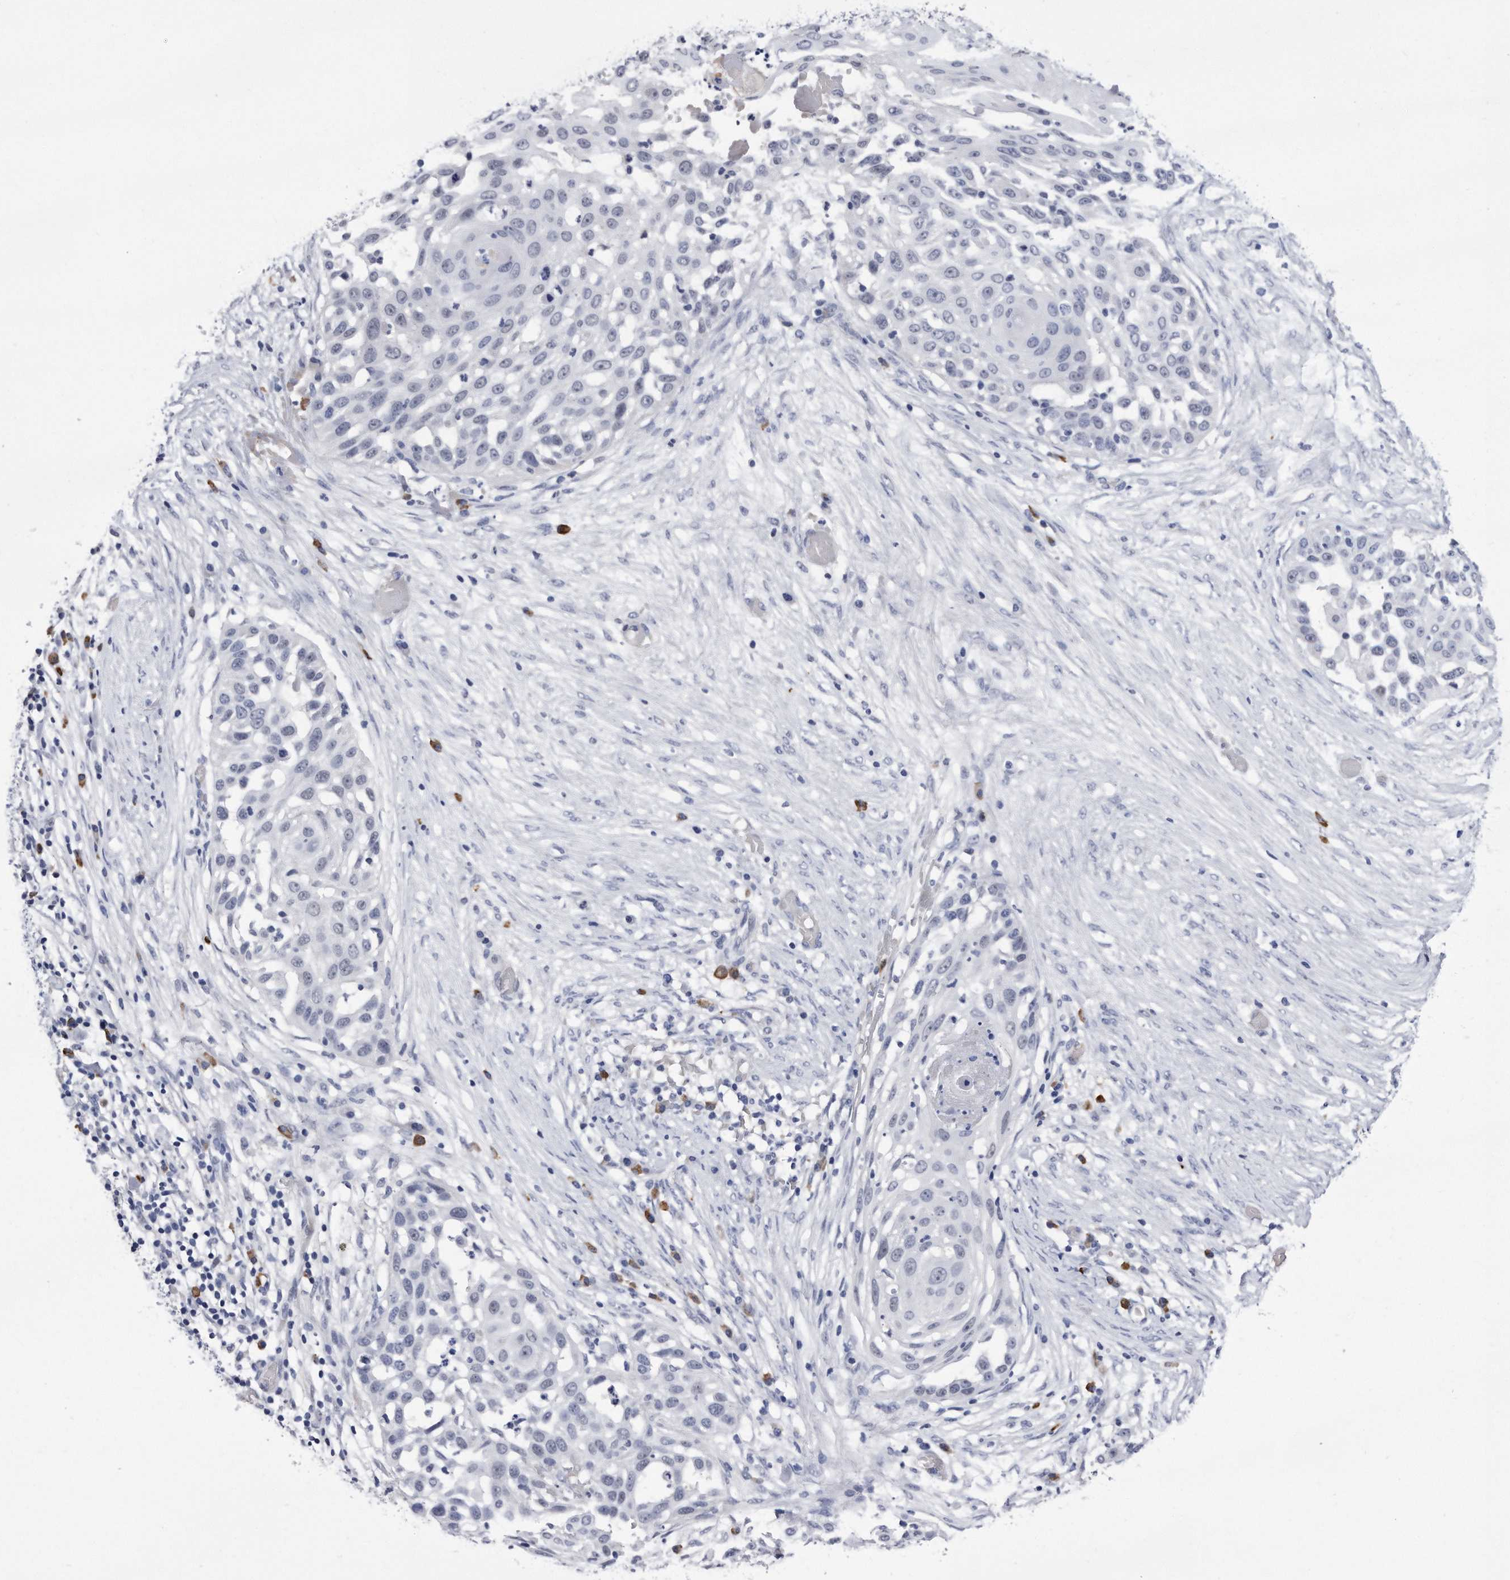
{"staining": {"intensity": "negative", "quantity": "none", "location": "none"}, "tissue": "skin cancer", "cell_type": "Tumor cells", "image_type": "cancer", "snomed": [{"axis": "morphology", "description": "Squamous cell carcinoma, NOS"}, {"axis": "topography", "description": "Skin"}], "caption": "The immunohistochemistry (IHC) histopathology image has no significant staining in tumor cells of squamous cell carcinoma (skin) tissue.", "gene": "KCTD8", "patient": {"sex": "female", "age": 44}}